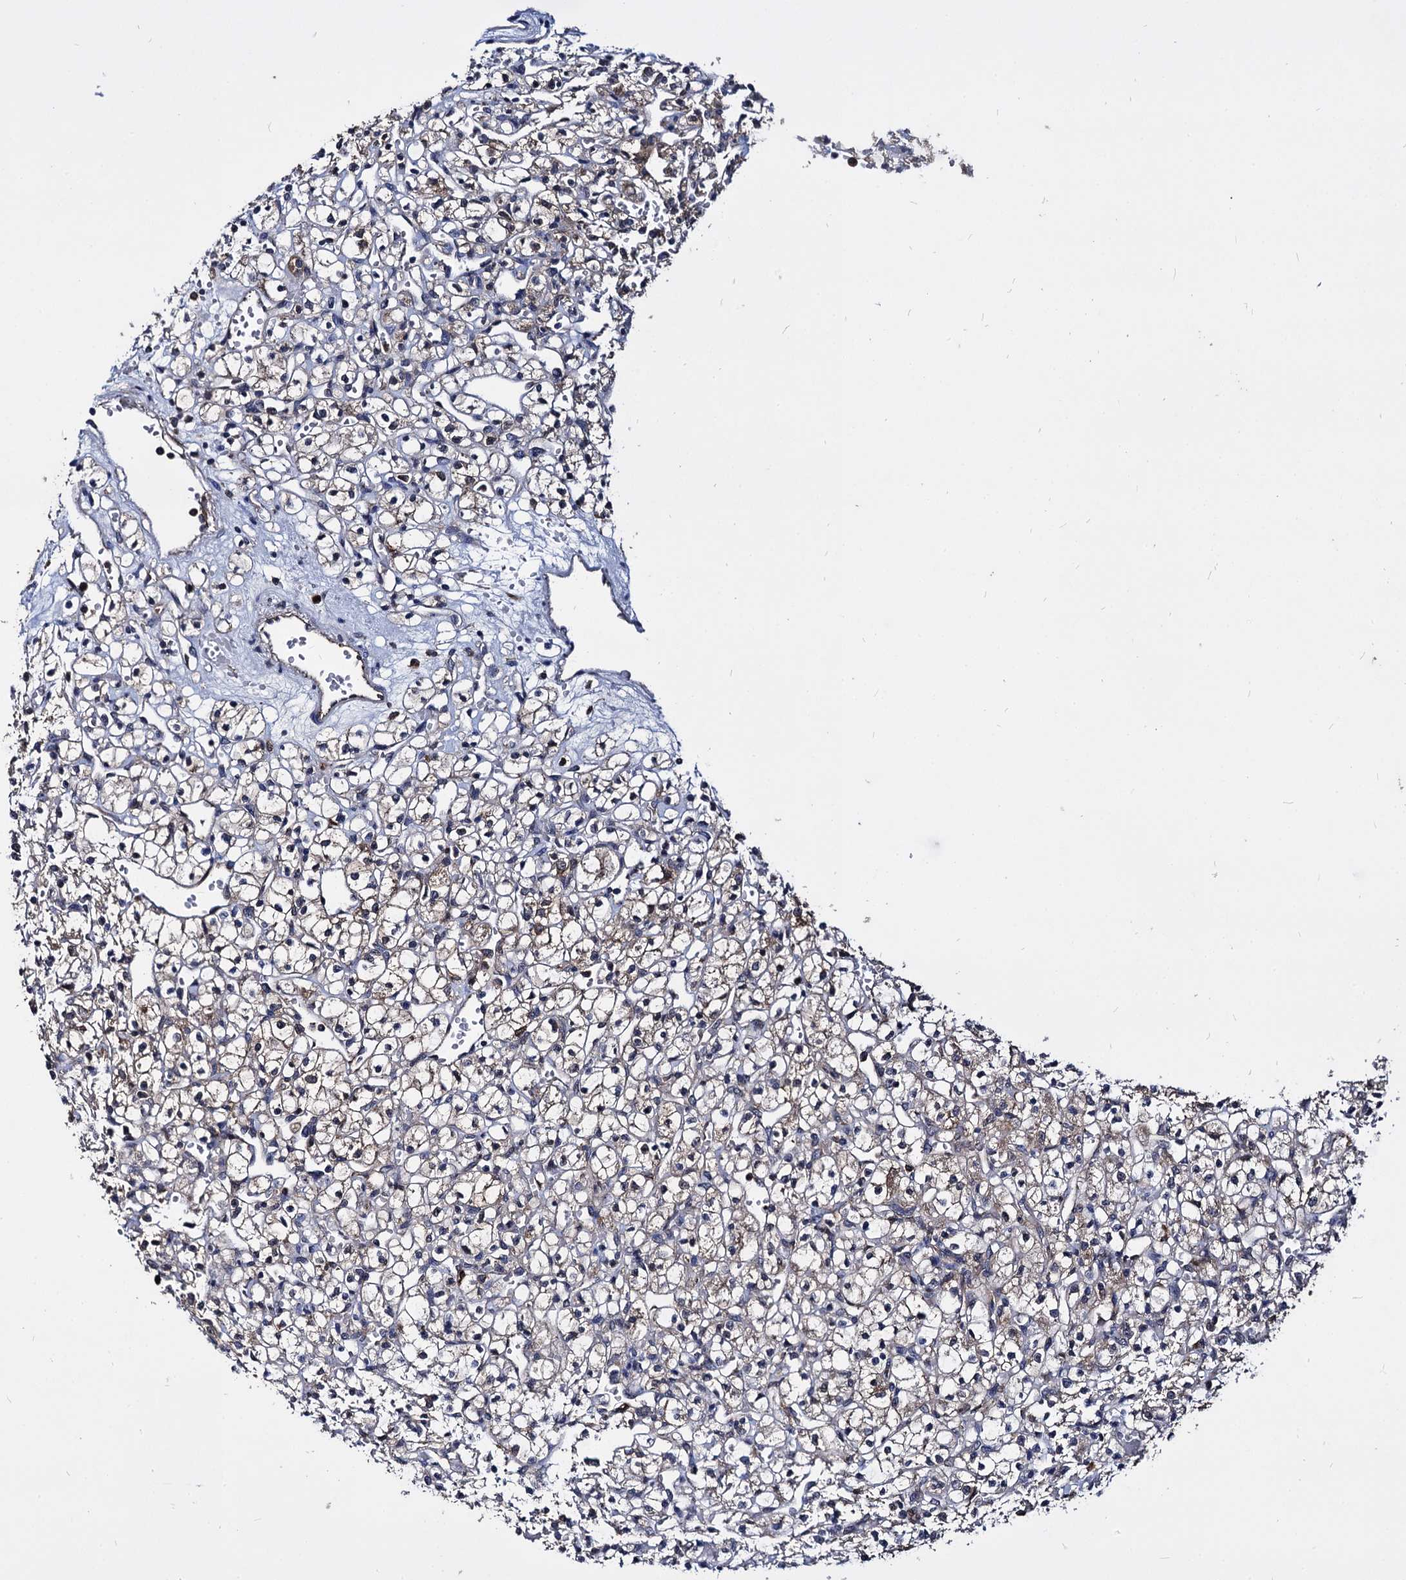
{"staining": {"intensity": "weak", "quantity": "<25%", "location": "cytoplasmic/membranous"}, "tissue": "renal cancer", "cell_type": "Tumor cells", "image_type": "cancer", "snomed": [{"axis": "morphology", "description": "Adenocarcinoma, NOS"}, {"axis": "topography", "description": "Kidney"}], "caption": "High power microscopy photomicrograph of an immunohistochemistry histopathology image of adenocarcinoma (renal), revealing no significant positivity in tumor cells.", "gene": "NME1", "patient": {"sex": "female", "age": 59}}